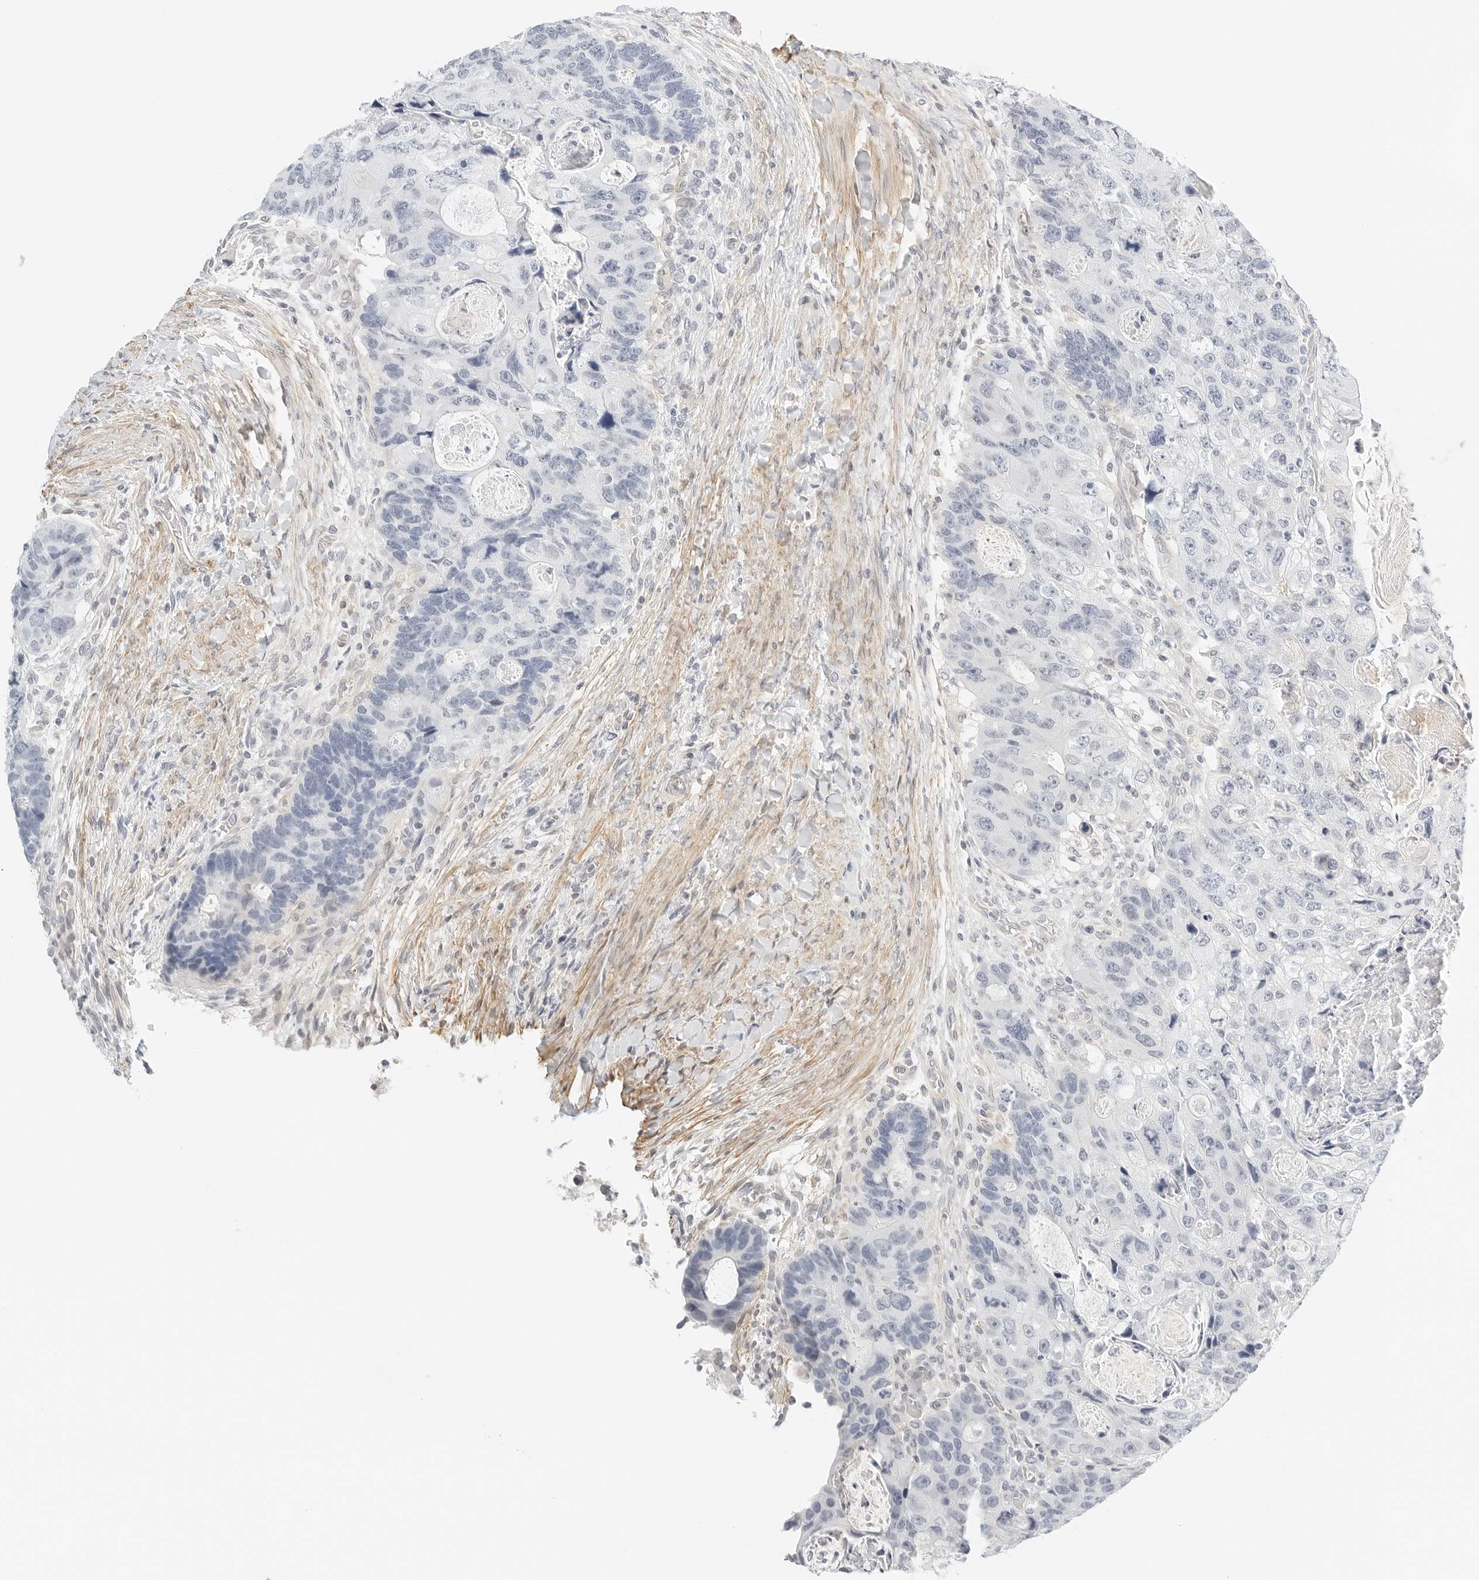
{"staining": {"intensity": "negative", "quantity": "none", "location": "none"}, "tissue": "colorectal cancer", "cell_type": "Tumor cells", "image_type": "cancer", "snomed": [{"axis": "morphology", "description": "Adenocarcinoma, NOS"}, {"axis": "topography", "description": "Rectum"}], "caption": "A micrograph of human colorectal cancer (adenocarcinoma) is negative for staining in tumor cells.", "gene": "PKDCC", "patient": {"sex": "male", "age": 59}}